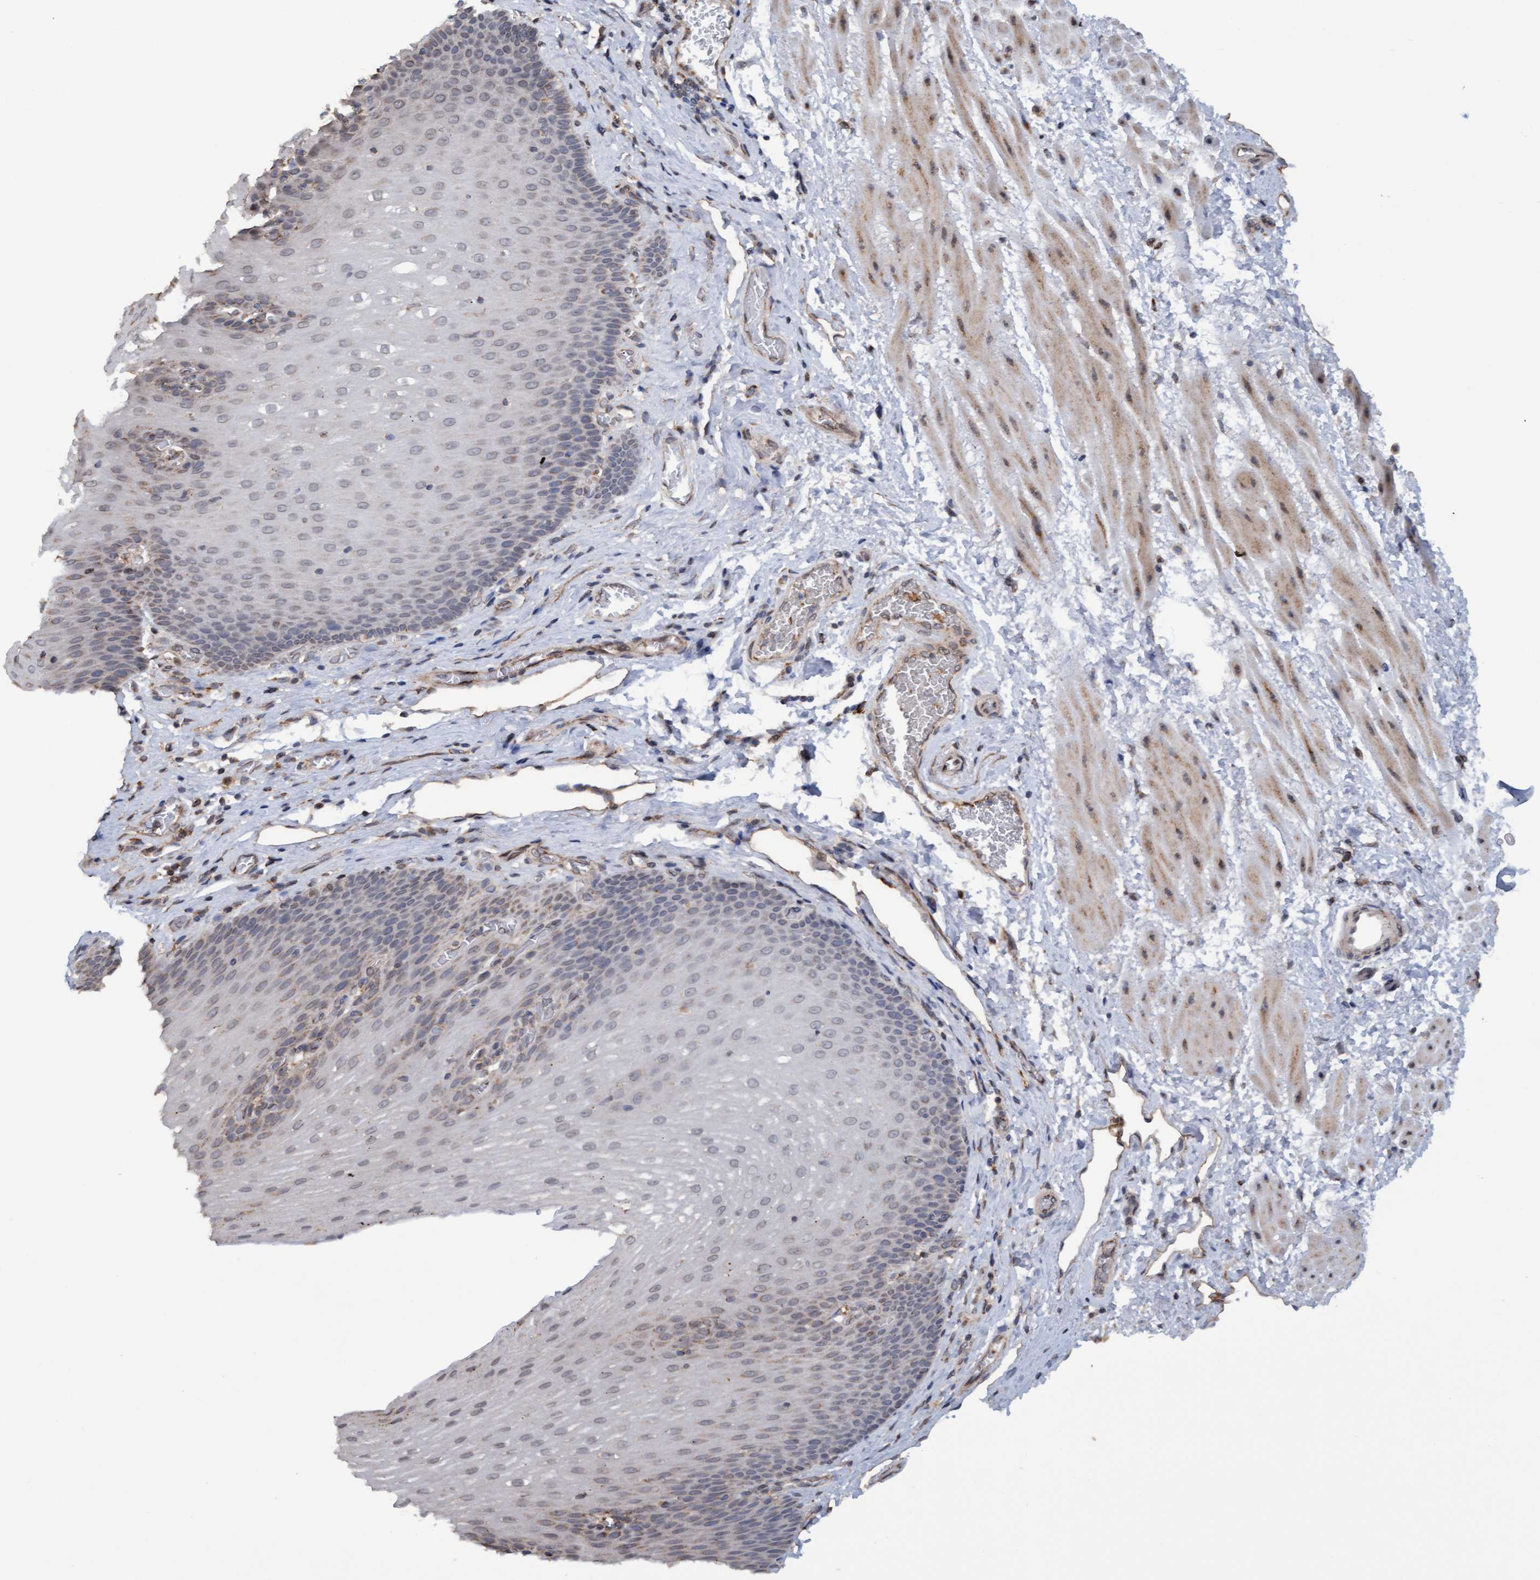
{"staining": {"intensity": "weak", "quantity": "<25%", "location": "cytoplasmic/membranous"}, "tissue": "esophagus", "cell_type": "Squamous epithelial cells", "image_type": "normal", "snomed": [{"axis": "morphology", "description": "Normal tissue, NOS"}, {"axis": "topography", "description": "Esophagus"}], "caption": "A high-resolution micrograph shows IHC staining of normal esophagus, which displays no significant staining in squamous epithelial cells.", "gene": "MGLL", "patient": {"sex": "male", "age": 48}}